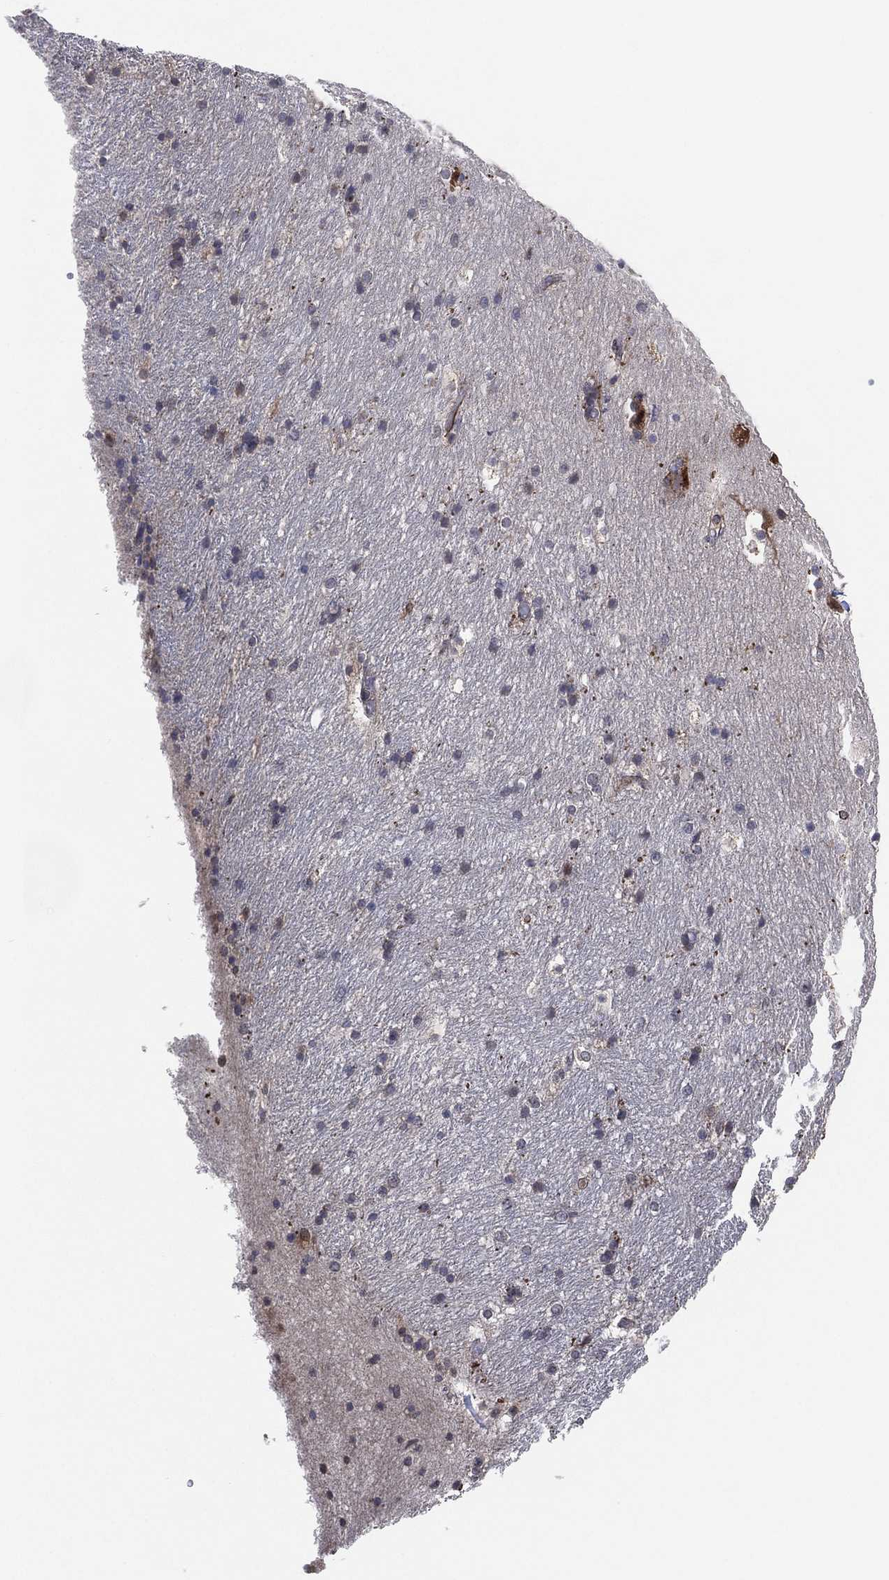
{"staining": {"intensity": "negative", "quantity": "none", "location": "none"}, "tissue": "hippocampus", "cell_type": "Glial cells", "image_type": "normal", "snomed": [{"axis": "morphology", "description": "Normal tissue, NOS"}, {"axis": "topography", "description": "Hippocampus"}], "caption": "Immunohistochemistry (IHC) histopathology image of benign hippocampus stained for a protein (brown), which displays no staining in glial cells.", "gene": "FAM104A", "patient": {"sex": "male", "age": 51}}